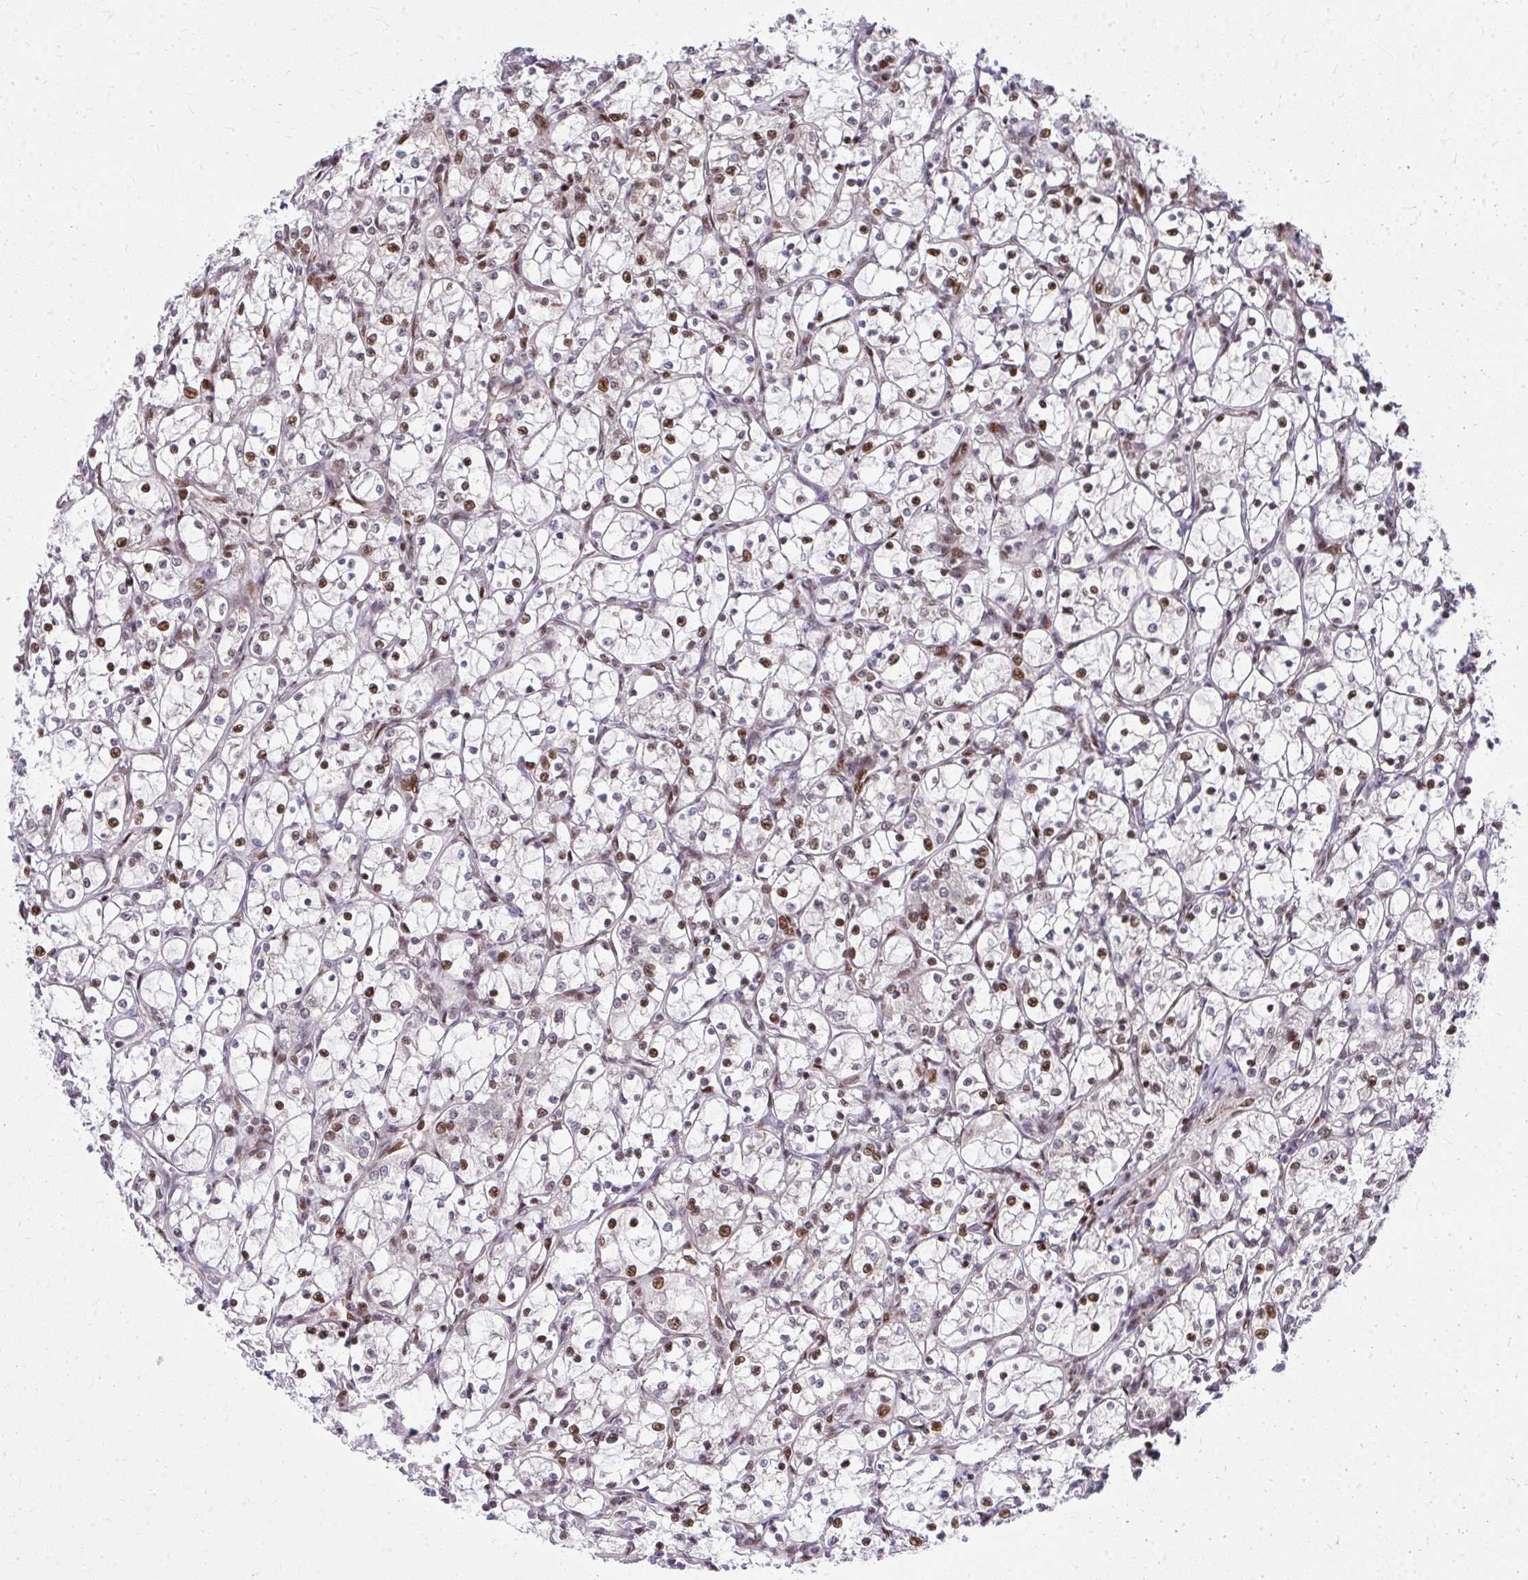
{"staining": {"intensity": "strong", "quantity": "25%-75%", "location": "nuclear"}, "tissue": "renal cancer", "cell_type": "Tumor cells", "image_type": "cancer", "snomed": [{"axis": "morphology", "description": "Adenocarcinoma, NOS"}, {"axis": "topography", "description": "Kidney"}], "caption": "High-power microscopy captured an immunohistochemistry photomicrograph of renal adenocarcinoma, revealing strong nuclear staining in about 25%-75% of tumor cells. The staining is performed using DAB (3,3'-diaminobenzidine) brown chromogen to label protein expression. The nuclei are counter-stained blue using hematoxylin.", "gene": "PIGY", "patient": {"sex": "female", "age": 69}}